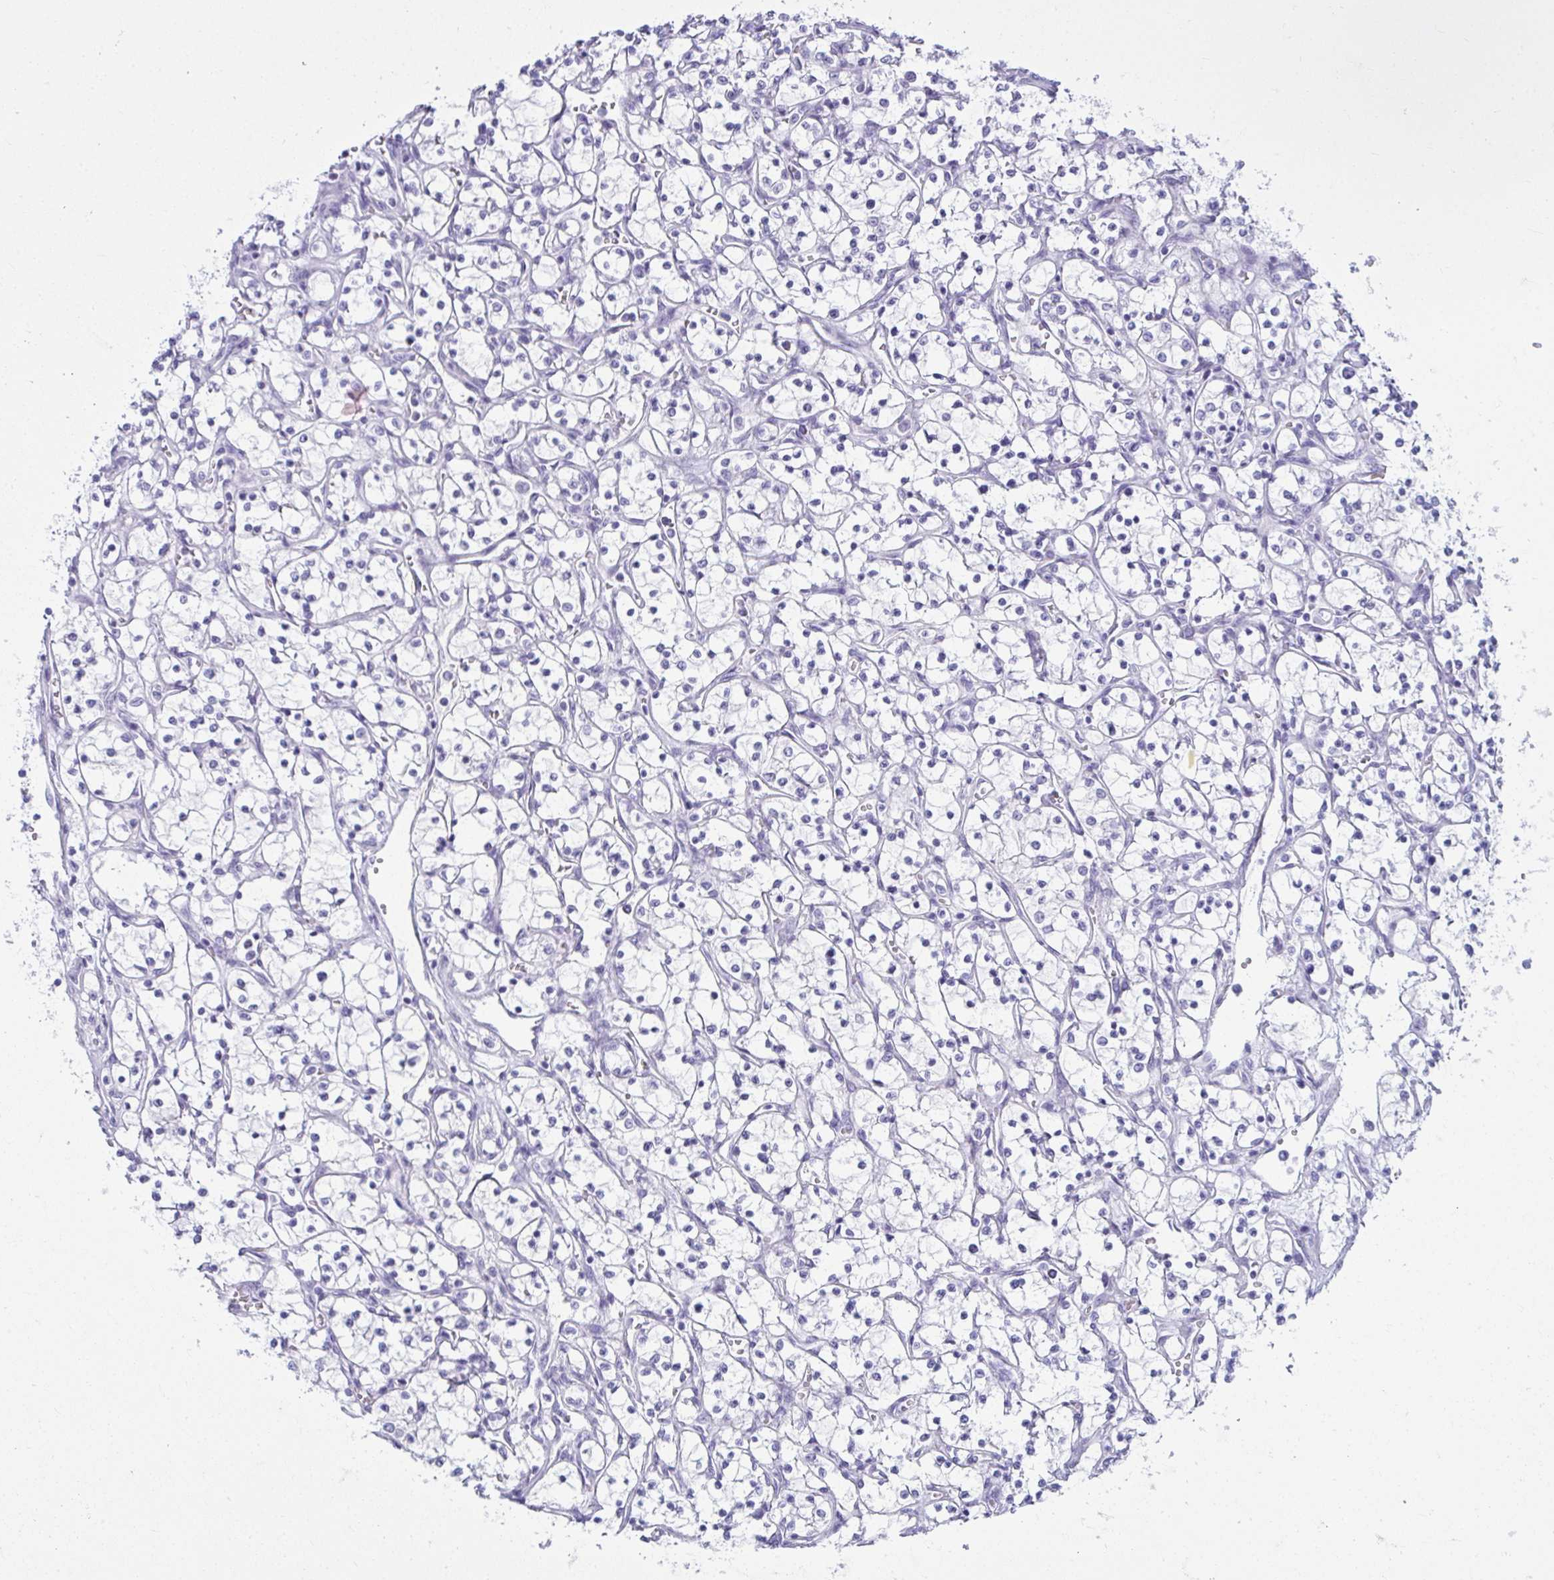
{"staining": {"intensity": "negative", "quantity": "none", "location": "none"}, "tissue": "renal cancer", "cell_type": "Tumor cells", "image_type": "cancer", "snomed": [{"axis": "morphology", "description": "Adenocarcinoma, NOS"}, {"axis": "topography", "description": "Kidney"}], "caption": "An immunohistochemistry (IHC) image of renal cancer (adenocarcinoma) is shown. There is no staining in tumor cells of renal cancer (adenocarcinoma).", "gene": "CLGN", "patient": {"sex": "female", "age": 69}}